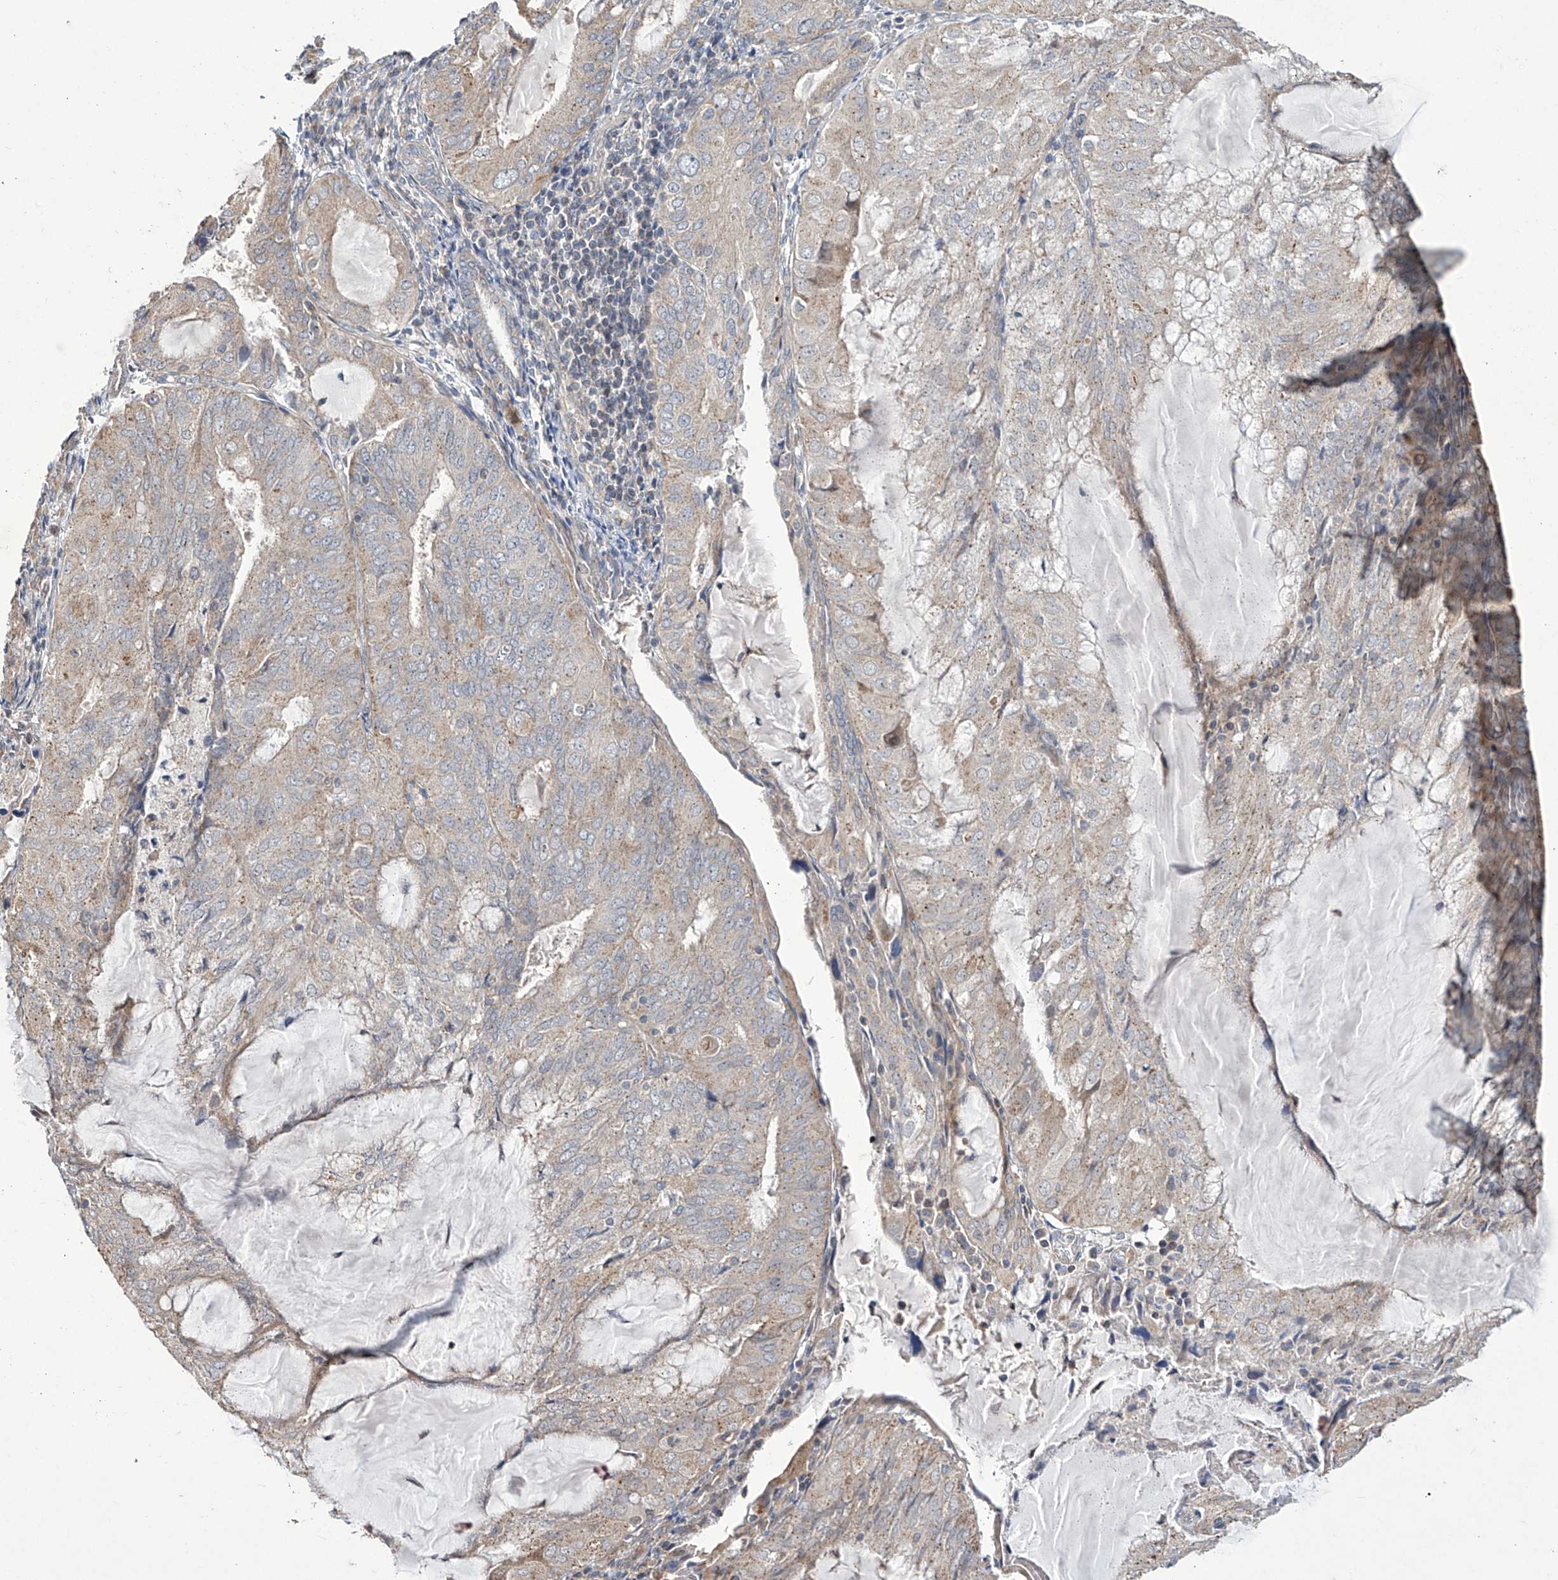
{"staining": {"intensity": "weak", "quantity": "25%-75%", "location": "cytoplasmic/membranous"}, "tissue": "endometrial cancer", "cell_type": "Tumor cells", "image_type": "cancer", "snomed": [{"axis": "morphology", "description": "Adenocarcinoma, NOS"}, {"axis": "topography", "description": "Endometrium"}], "caption": "Brown immunohistochemical staining in endometrial adenocarcinoma demonstrates weak cytoplasmic/membranous expression in about 25%-75% of tumor cells.", "gene": "TRIM60", "patient": {"sex": "female", "age": 81}}